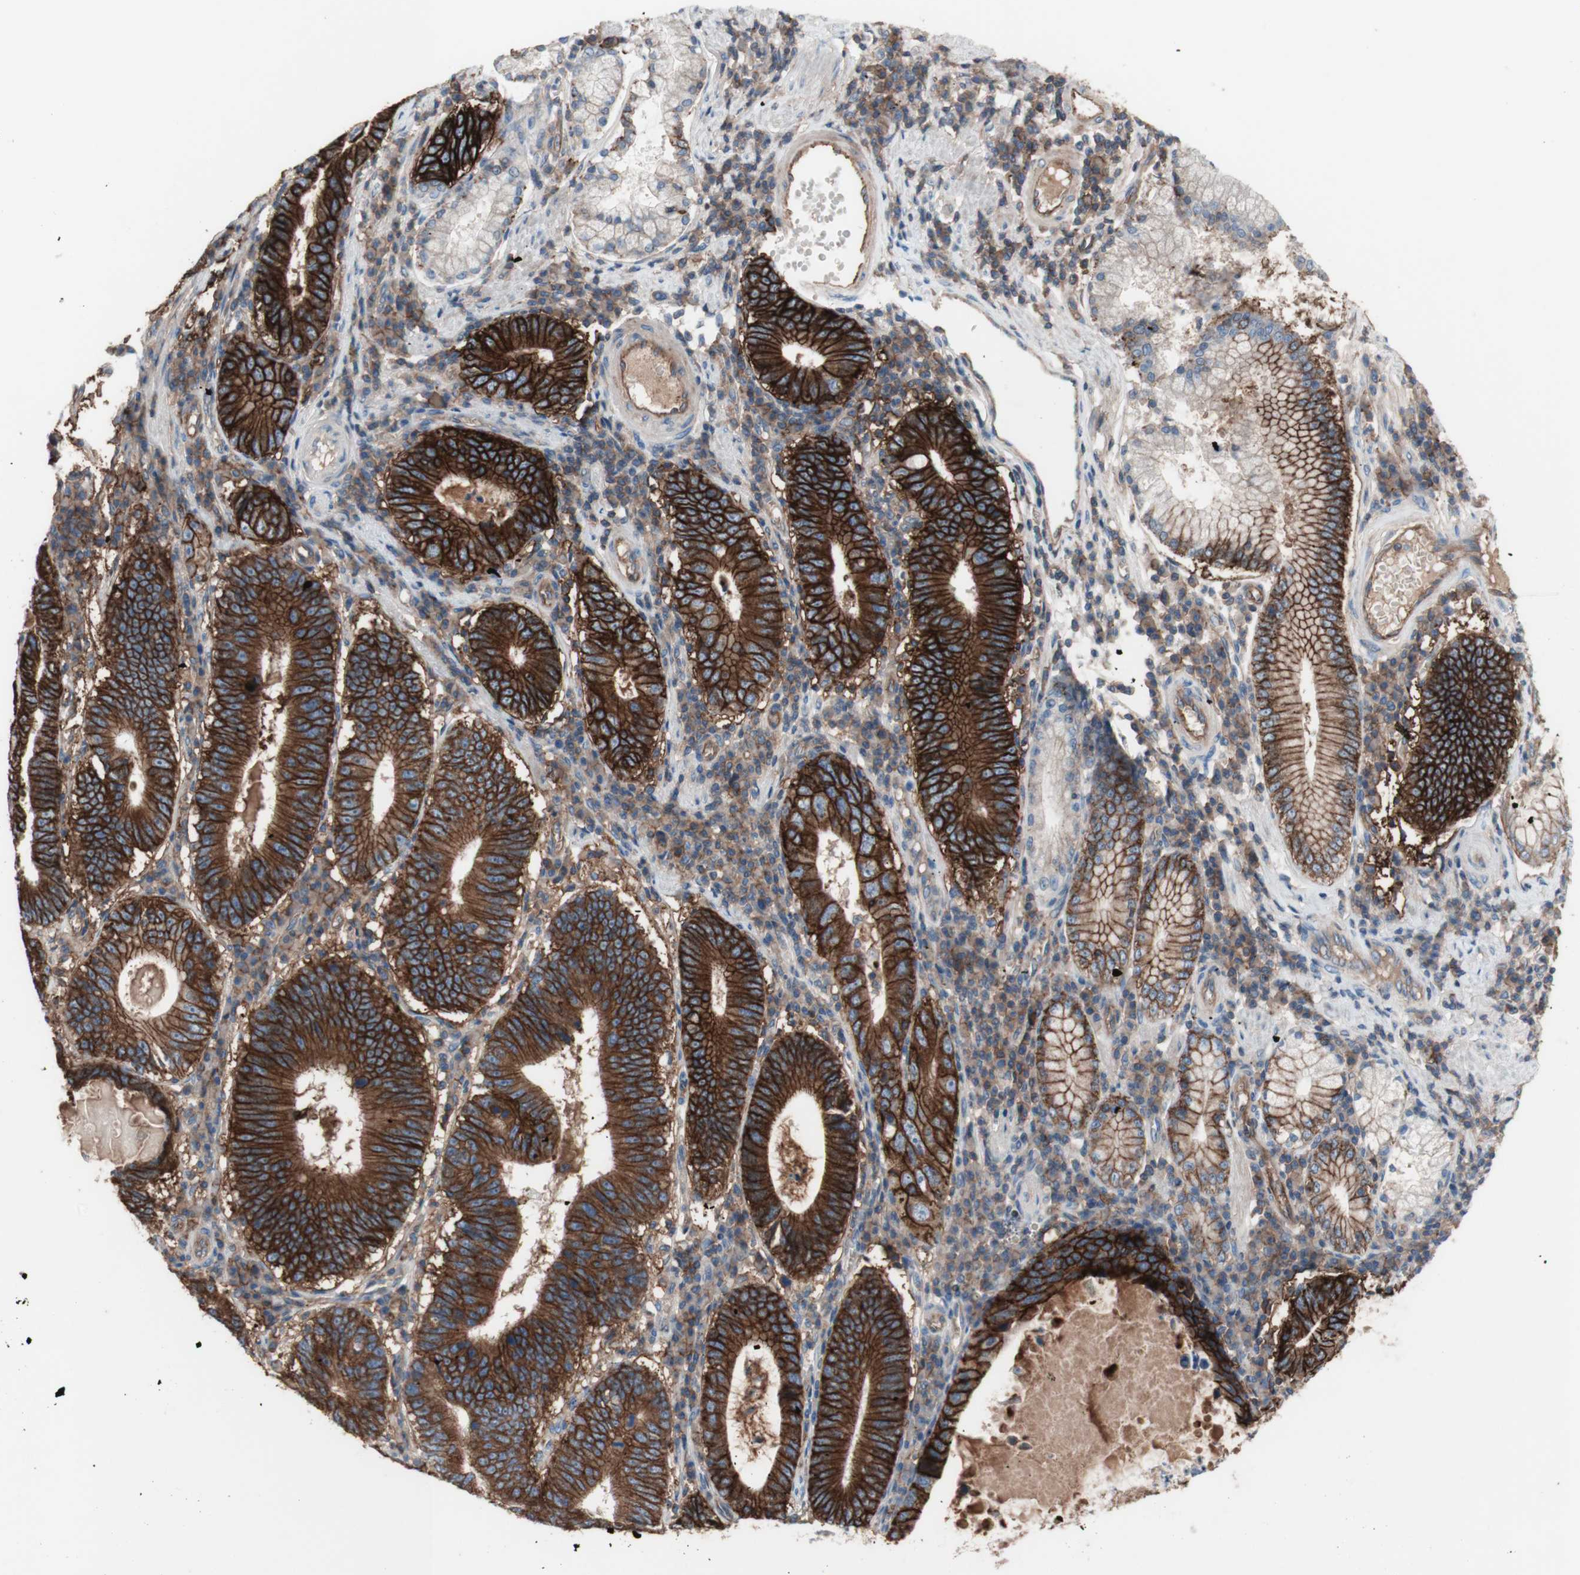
{"staining": {"intensity": "strong", "quantity": ">75%", "location": "cytoplasmic/membranous"}, "tissue": "stomach cancer", "cell_type": "Tumor cells", "image_type": "cancer", "snomed": [{"axis": "morphology", "description": "Adenocarcinoma, NOS"}, {"axis": "topography", "description": "Stomach"}], "caption": "Immunohistochemical staining of human stomach cancer (adenocarcinoma) exhibits high levels of strong cytoplasmic/membranous expression in about >75% of tumor cells.", "gene": "CD46", "patient": {"sex": "male", "age": 59}}